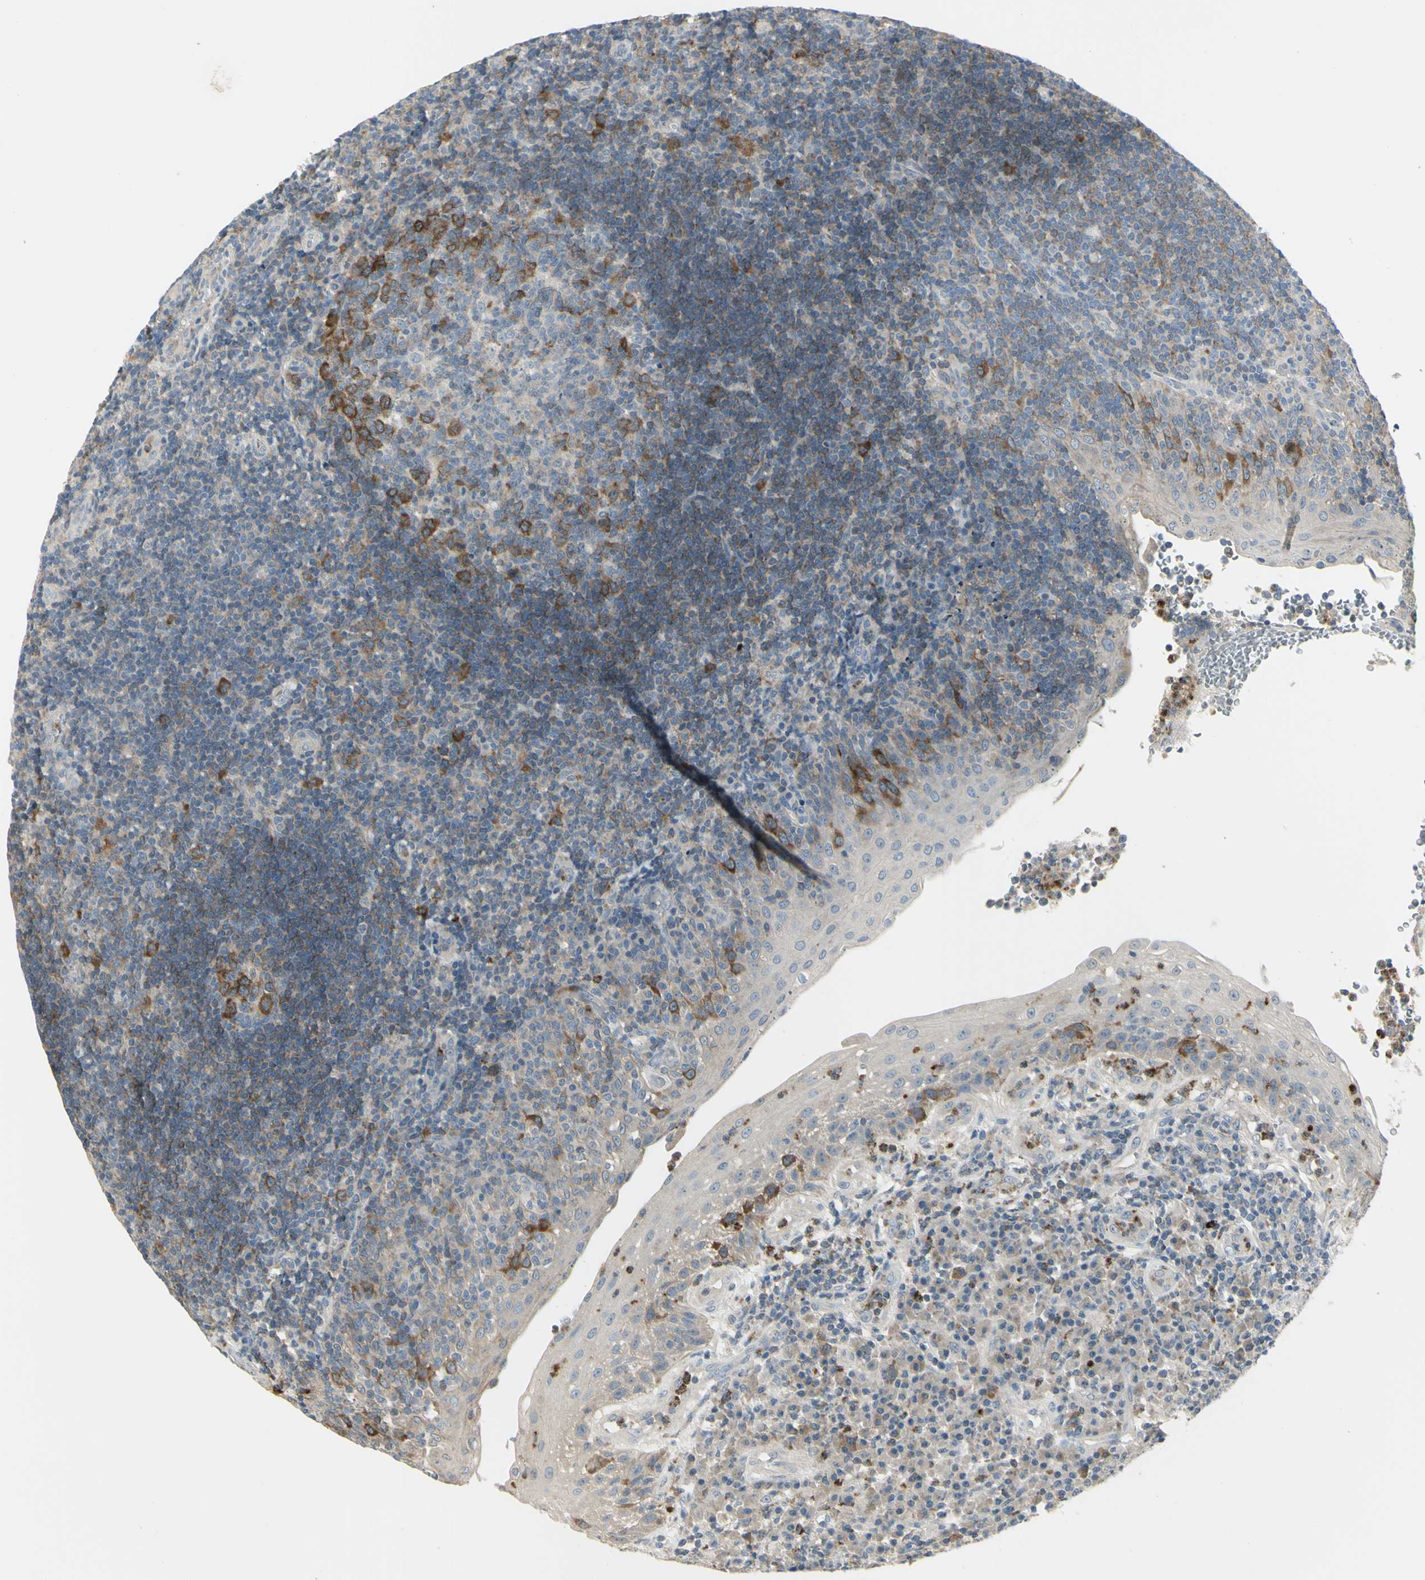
{"staining": {"intensity": "strong", "quantity": "<25%", "location": "cytoplasmic/membranous"}, "tissue": "tonsil", "cell_type": "Germinal center cells", "image_type": "normal", "snomed": [{"axis": "morphology", "description": "Normal tissue, NOS"}, {"axis": "topography", "description": "Tonsil"}], "caption": "DAB immunohistochemical staining of normal human tonsil reveals strong cytoplasmic/membranous protein staining in approximately <25% of germinal center cells.", "gene": "CCNB2", "patient": {"sex": "female", "age": 40}}